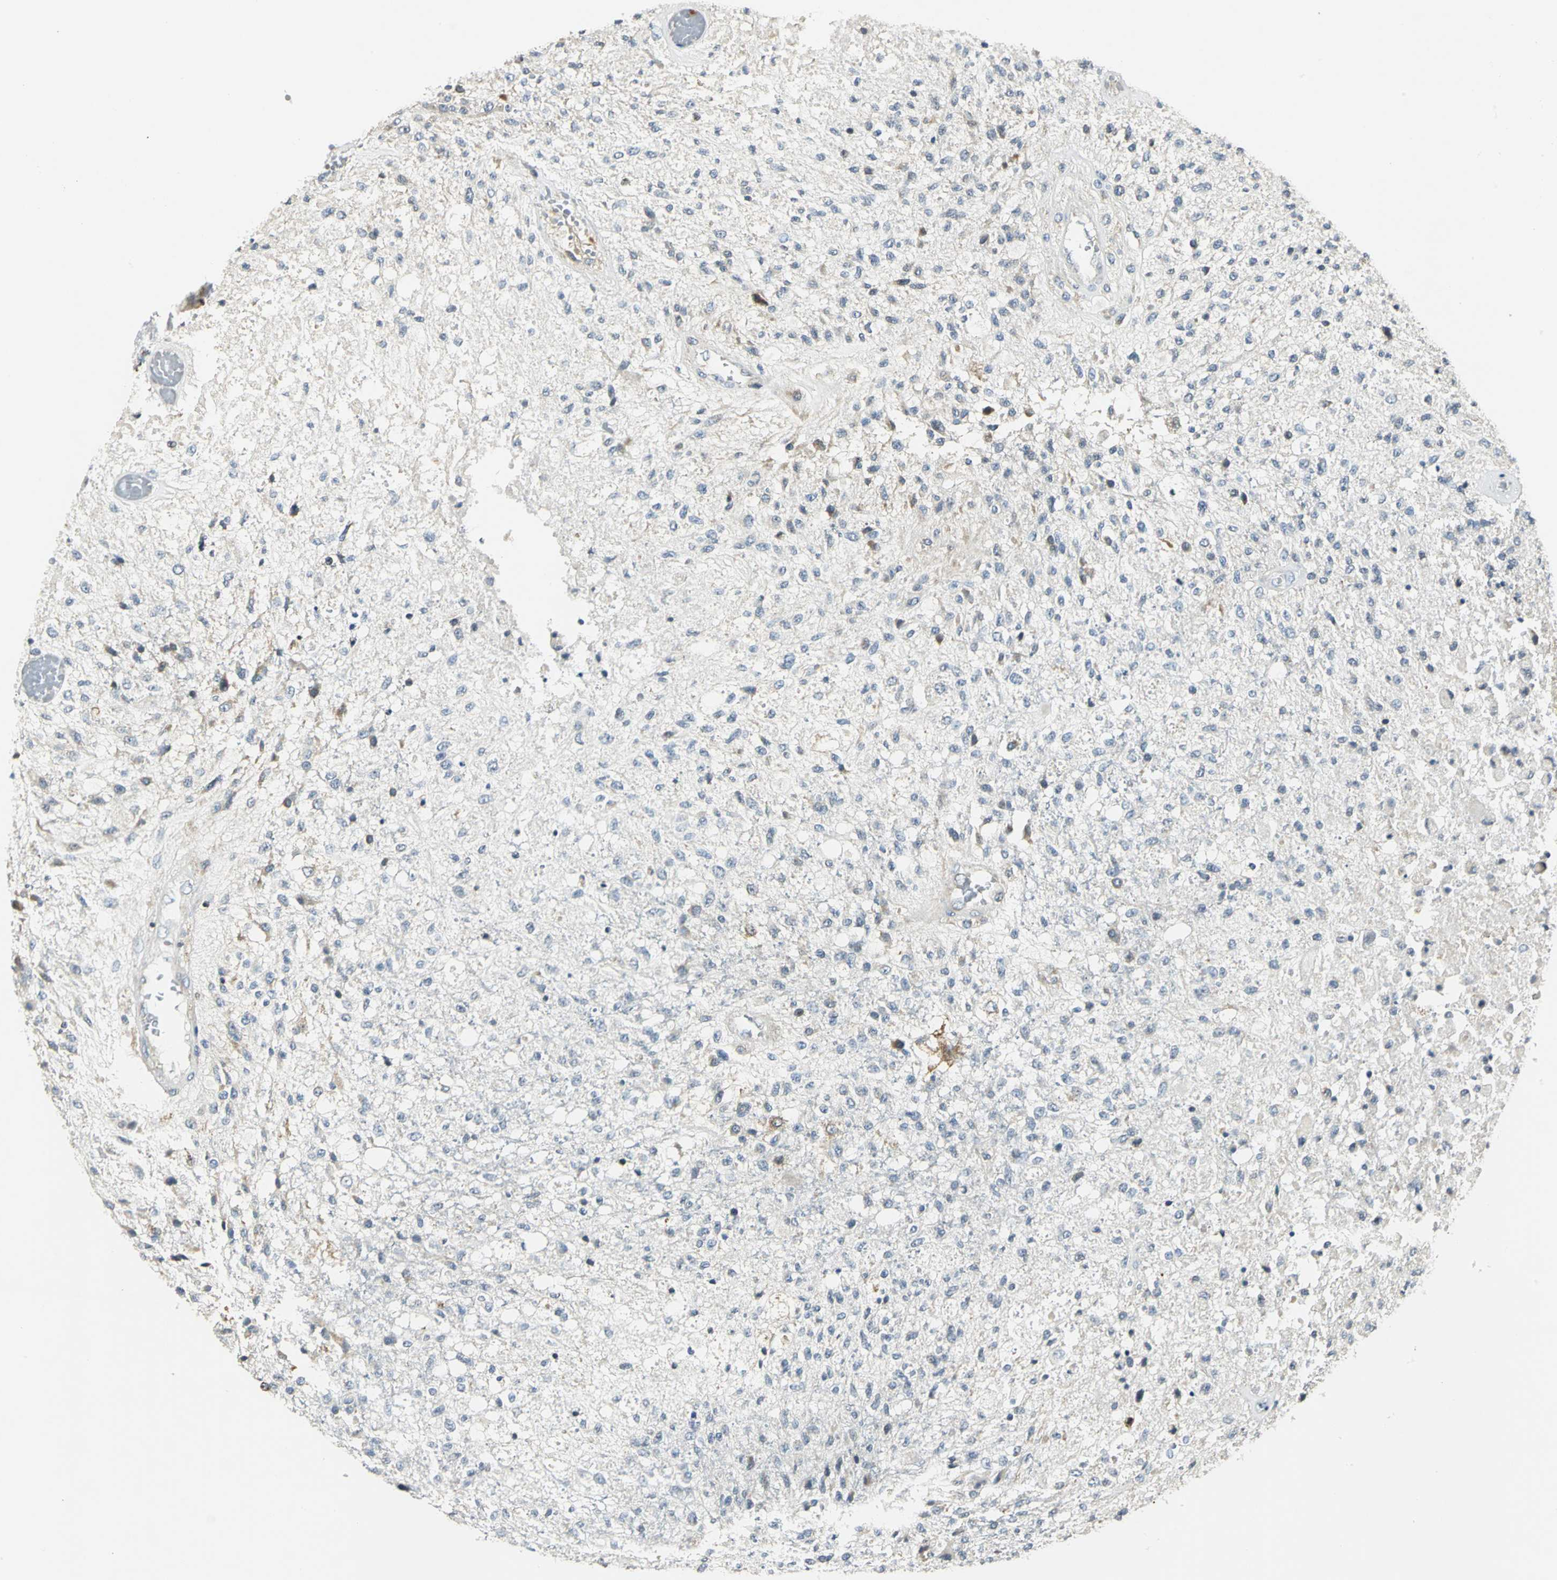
{"staining": {"intensity": "weak", "quantity": "<25%", "location": "cytoplasmic/membranous"}, "tissue": "glioma", "cell_type": "Tumor cells", "image_type": "cancer", "snomed": [{"axis": "morphology", "description": "Normal tissue, NOS"}, {"axis": "morphology", "description": "Glioma, malignant, High grade"}, {"axis": "topography", "description": "Cerebral cortex"}], "caption": "Immunohistochemical staining of human malignant high-grade glioma displays no significant expression in tumor cells.", "gene": "USP40", "patient": {"sex": "male", "age": 77}}